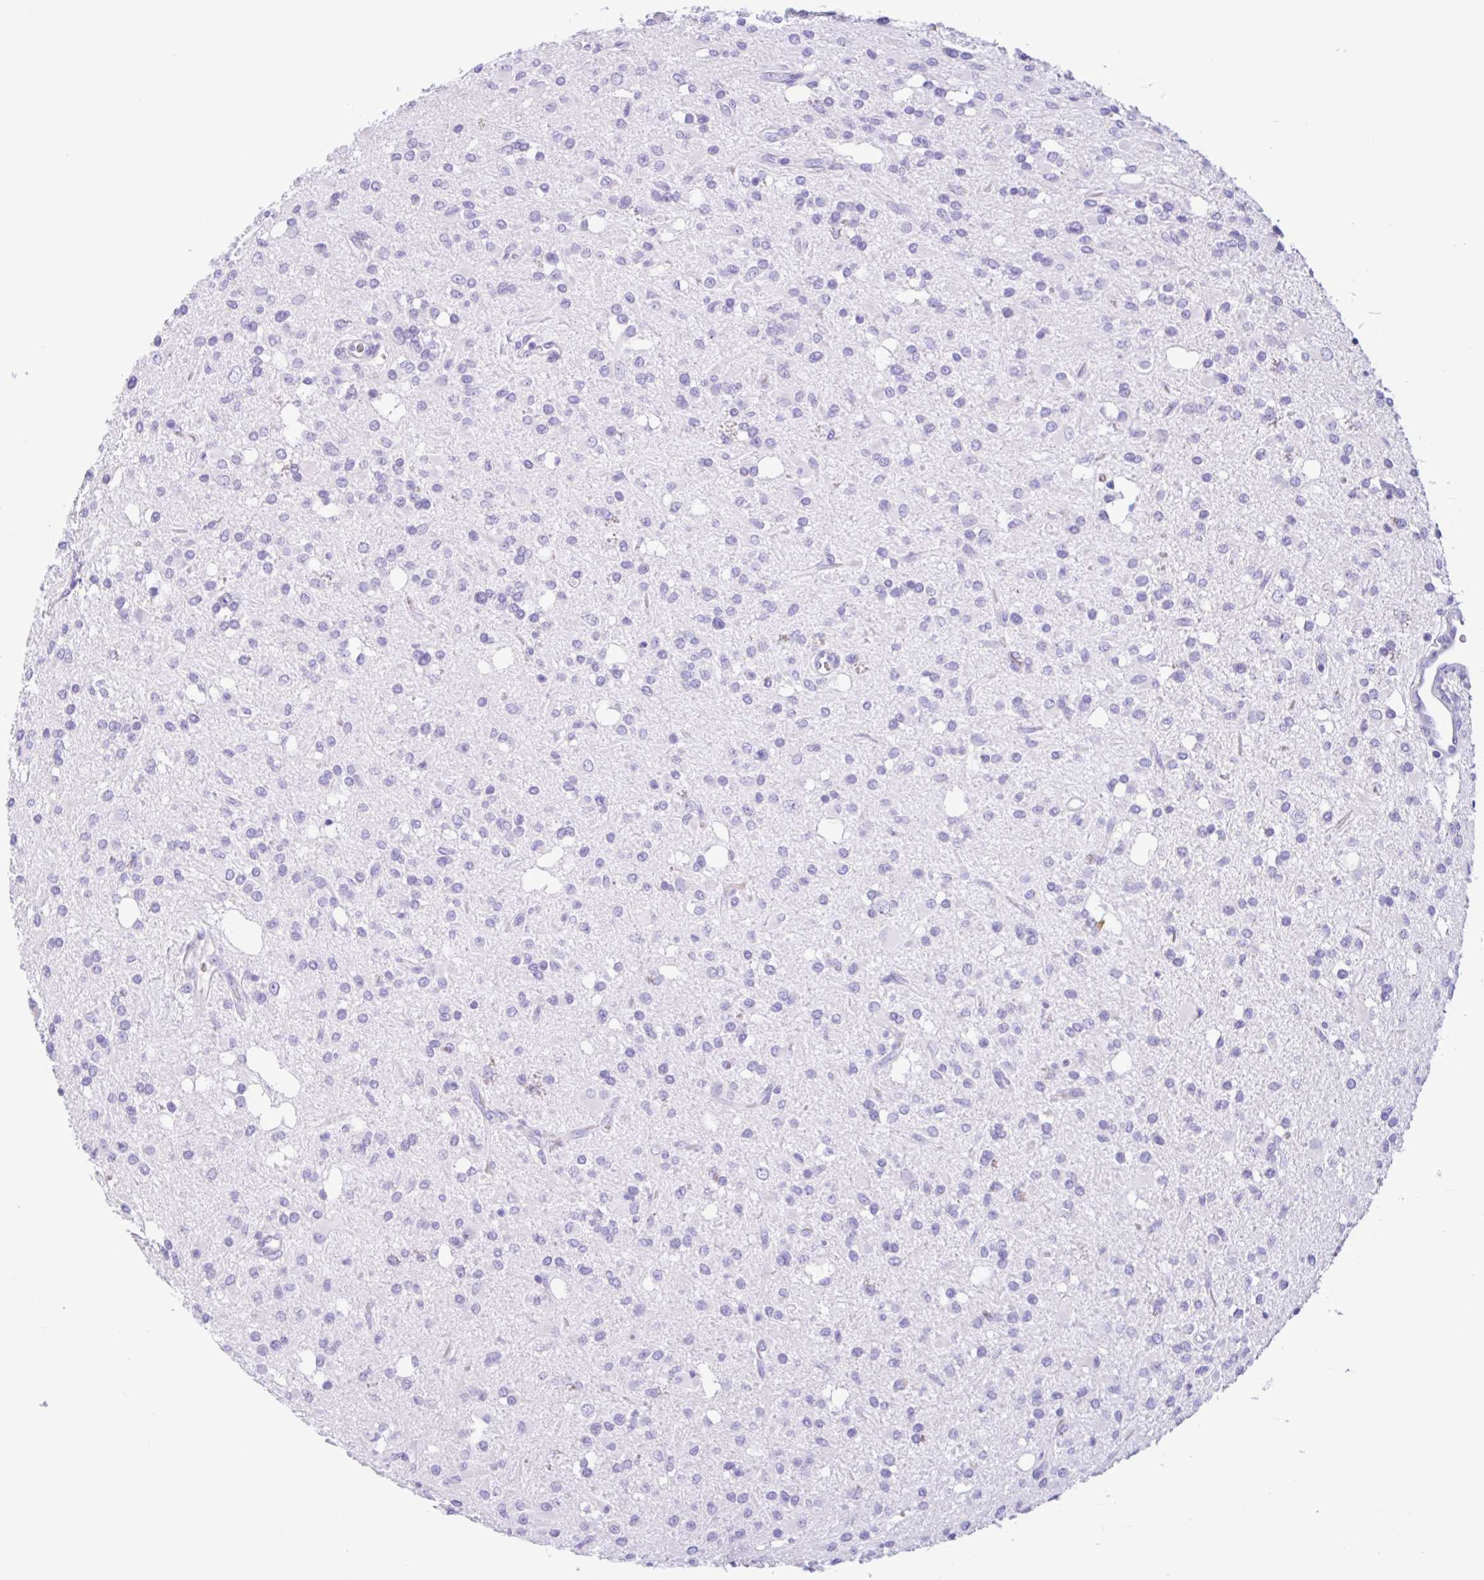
{"staining": {"intensity": "negative", "quantity": "none", "location": "none"}, "tissue": "glioma", "cell_type": "Tumor cells", "image_type": "cancer", "snomed": [{"axis": "morphology", "description": "Glioma, malignant, Low grade"}, {"axis": "topography", "description": "Brain"}], "caption": "This is a photomicrograph of immunohistochemistry (IHC) staining of glioma, which shows no staining in tumor cells. (Immunohistochemistry, brightfield microscopy, high magnification).", "gene": "TMEM79", "patient": {"sex": "female", "age": 33}}